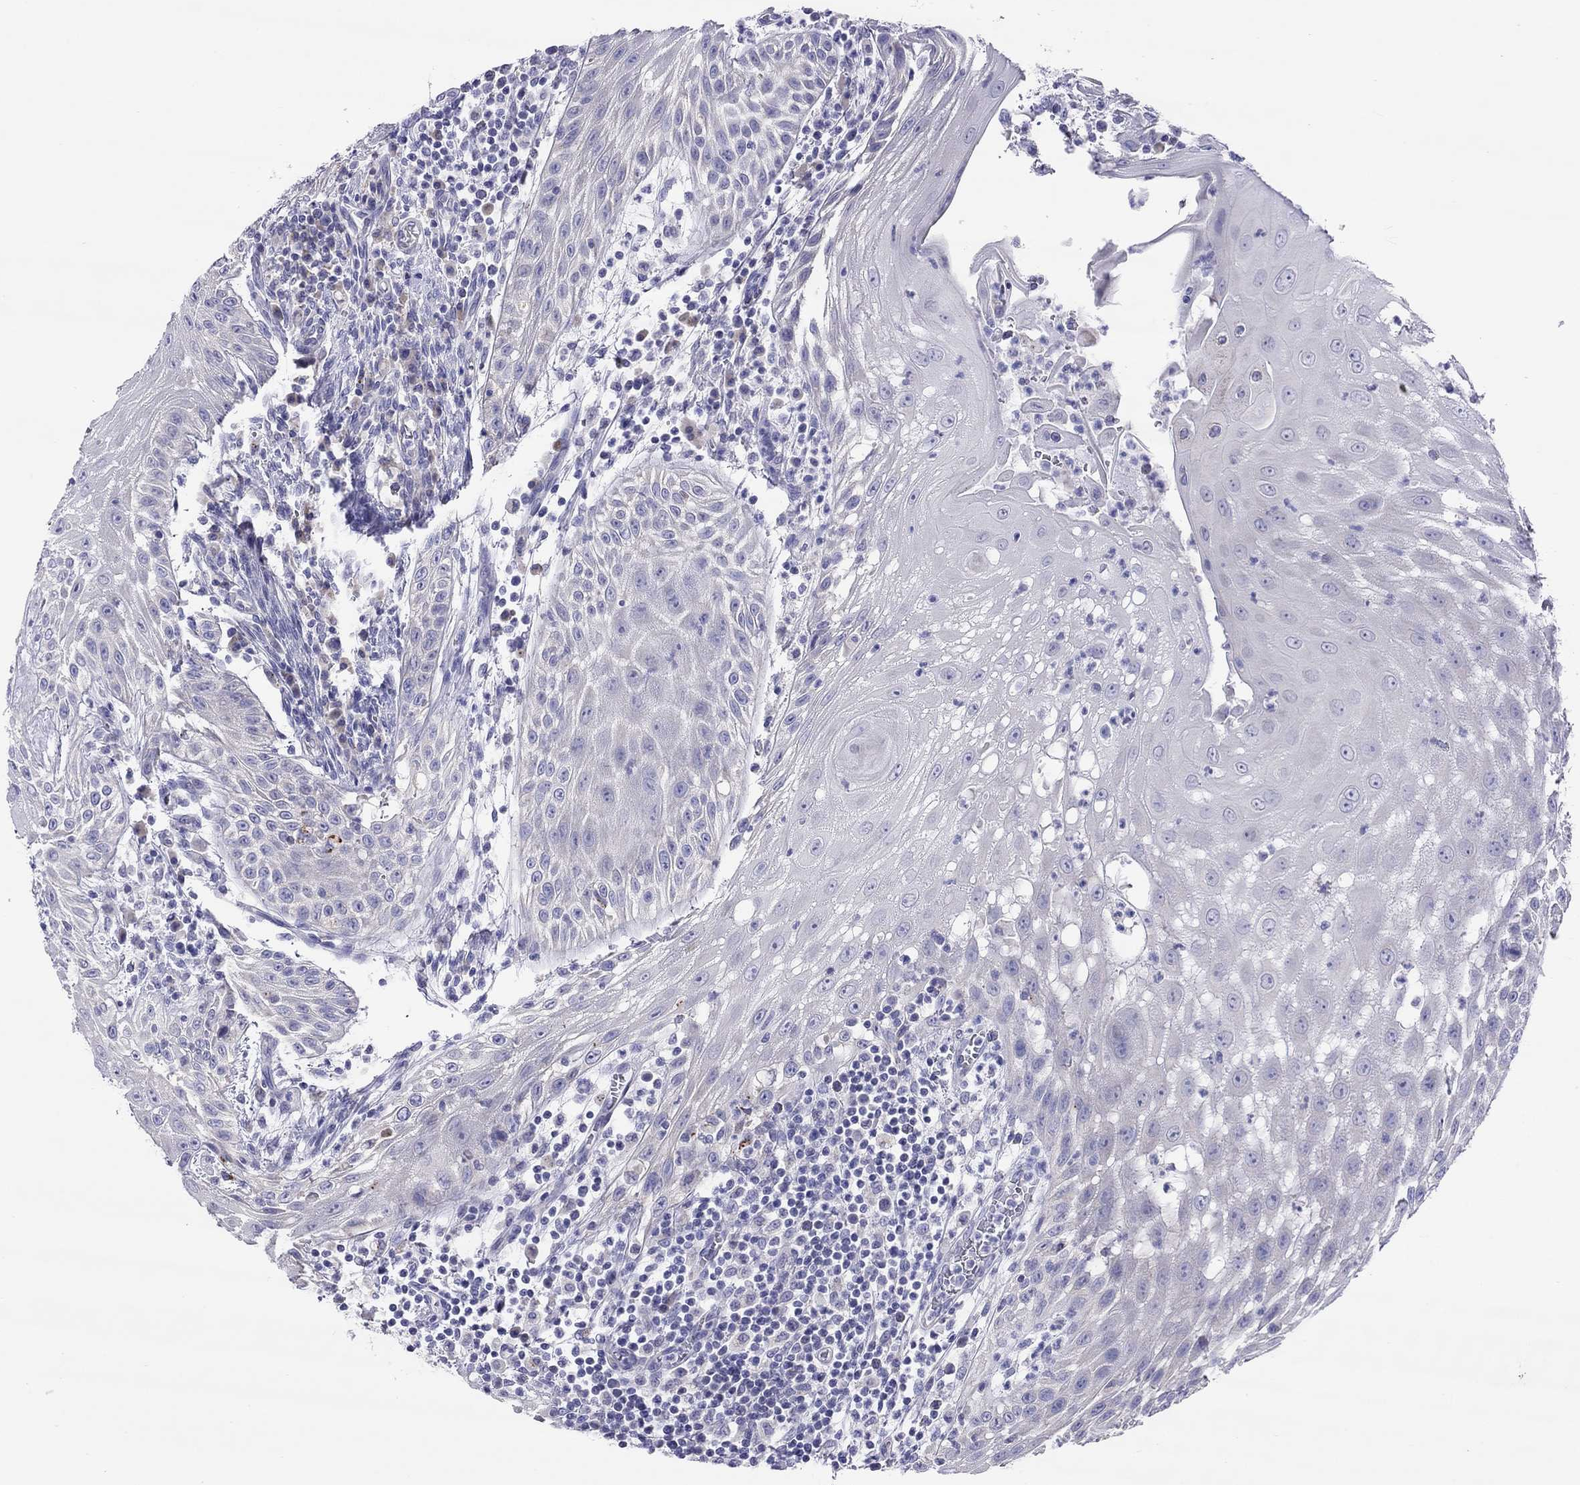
{"staining": {"intensity": "negative", "quantity": "none", "location": "none"}, "tissue": "head and neck cancer", "cell_type": "Tumor cells", "image_type": "cancer", "snomed": [{"axis": "morphology", "description": "Squamous cell carcinoma, NOS"}, {"axis": "topography", "description": "Oral tissue"}, {"axis": "topography", "description": "Head-Neck"}], "caption": "IHC histopathology image of head and neck squamous cell carcinoma stained for a protein (brown), which shows no expression in tumor cells.", "gene": "COL9A1", "patient": {"sex": "male", "age": 58}}